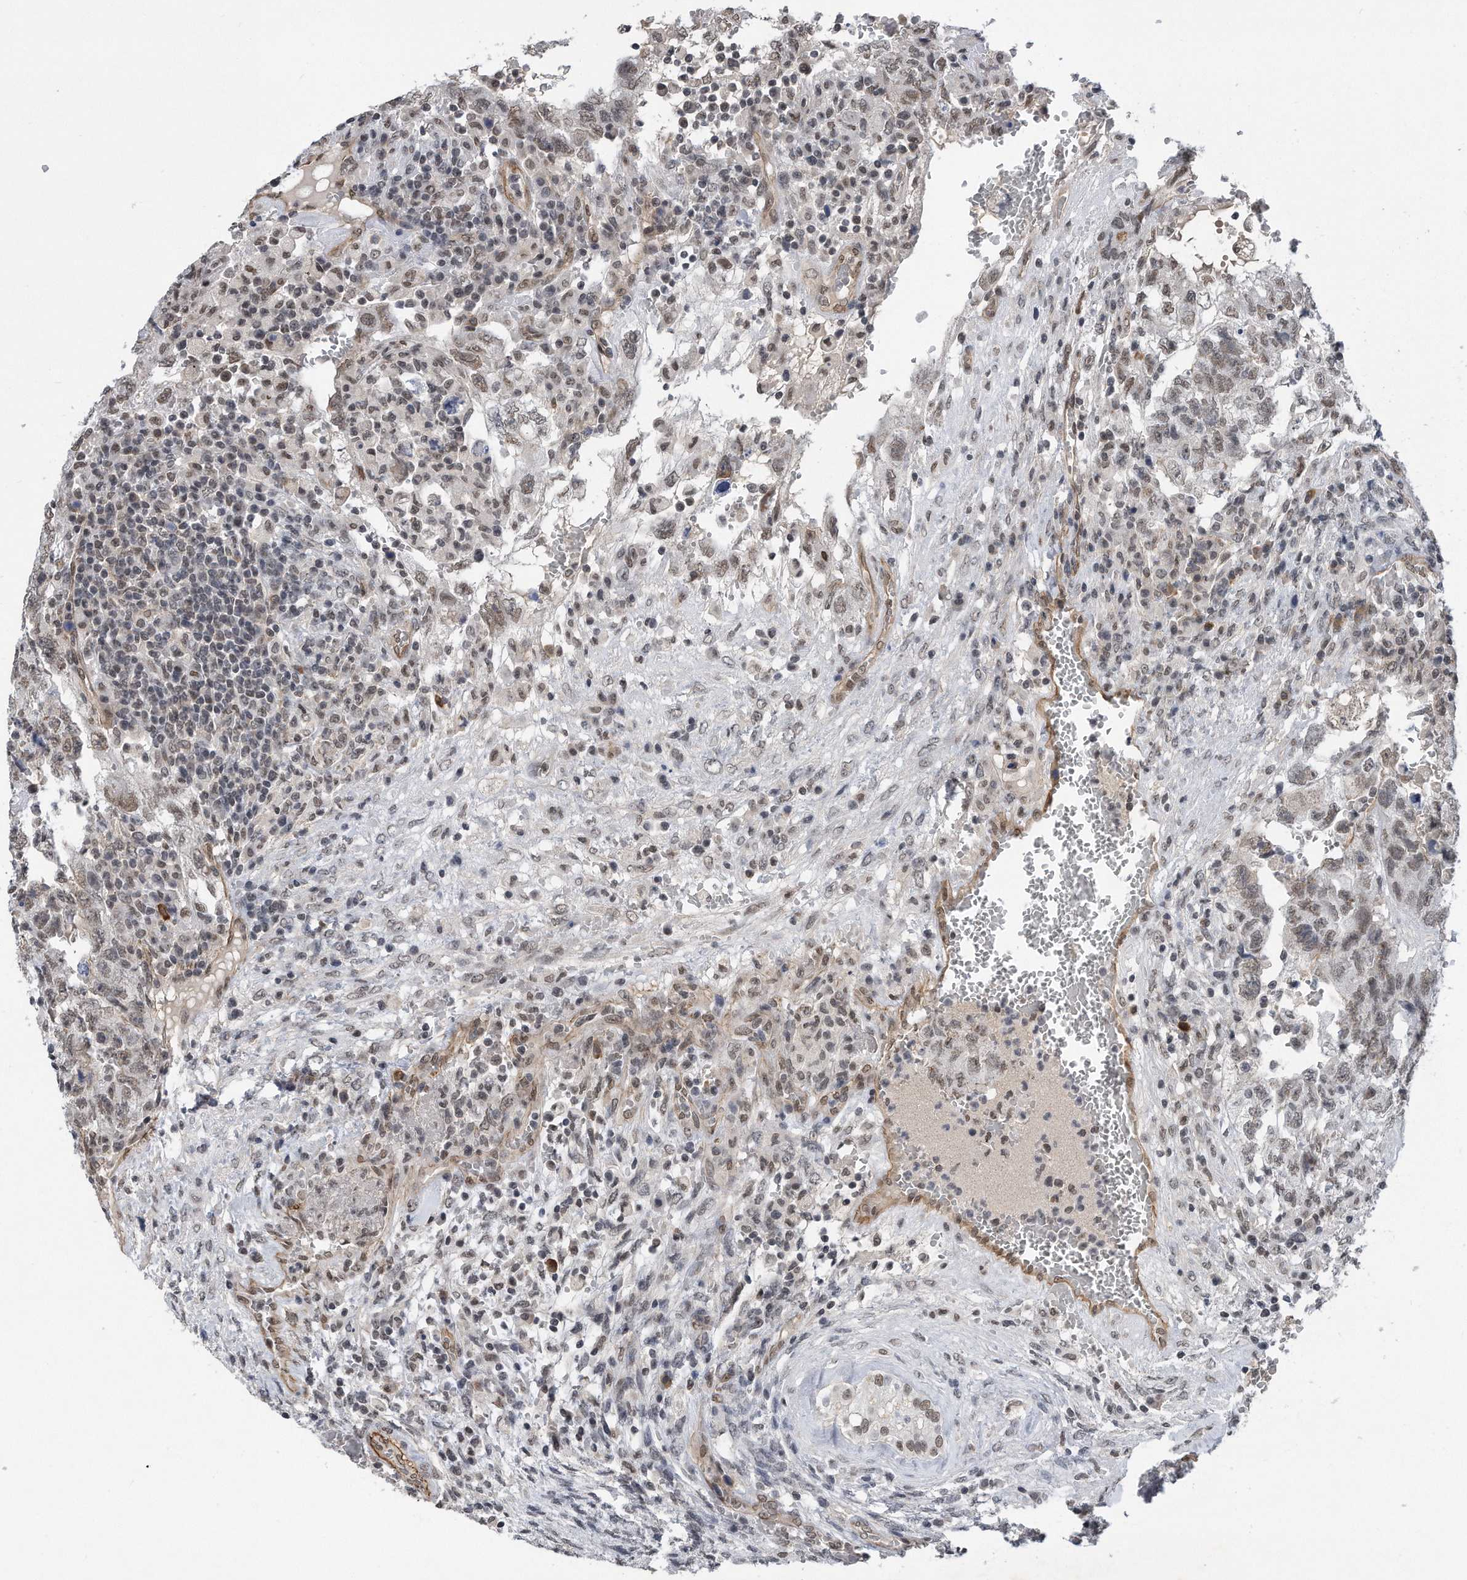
{"staining": {"intensity": "weak", "quantity": ">75%", "location": "nuclear"}, "tissue": "testis cancer", "cell_type": "Tumor cells", "image_type": "cancer", "snomed": [{"axis": "morphology", "description": "Carcinoma, Embryonal, NOS"}, {"axis": "topography", "description": "Testis"}], "caption": "A high-resolution photomicrograph shows immunohistochemistry staining of embryonal carcinoma (testis), which reveals weak nuclear expression in about >75% of tumor cells.", "gene": "TP53INP1", "patient": {"sex": "male", "age": 36}}